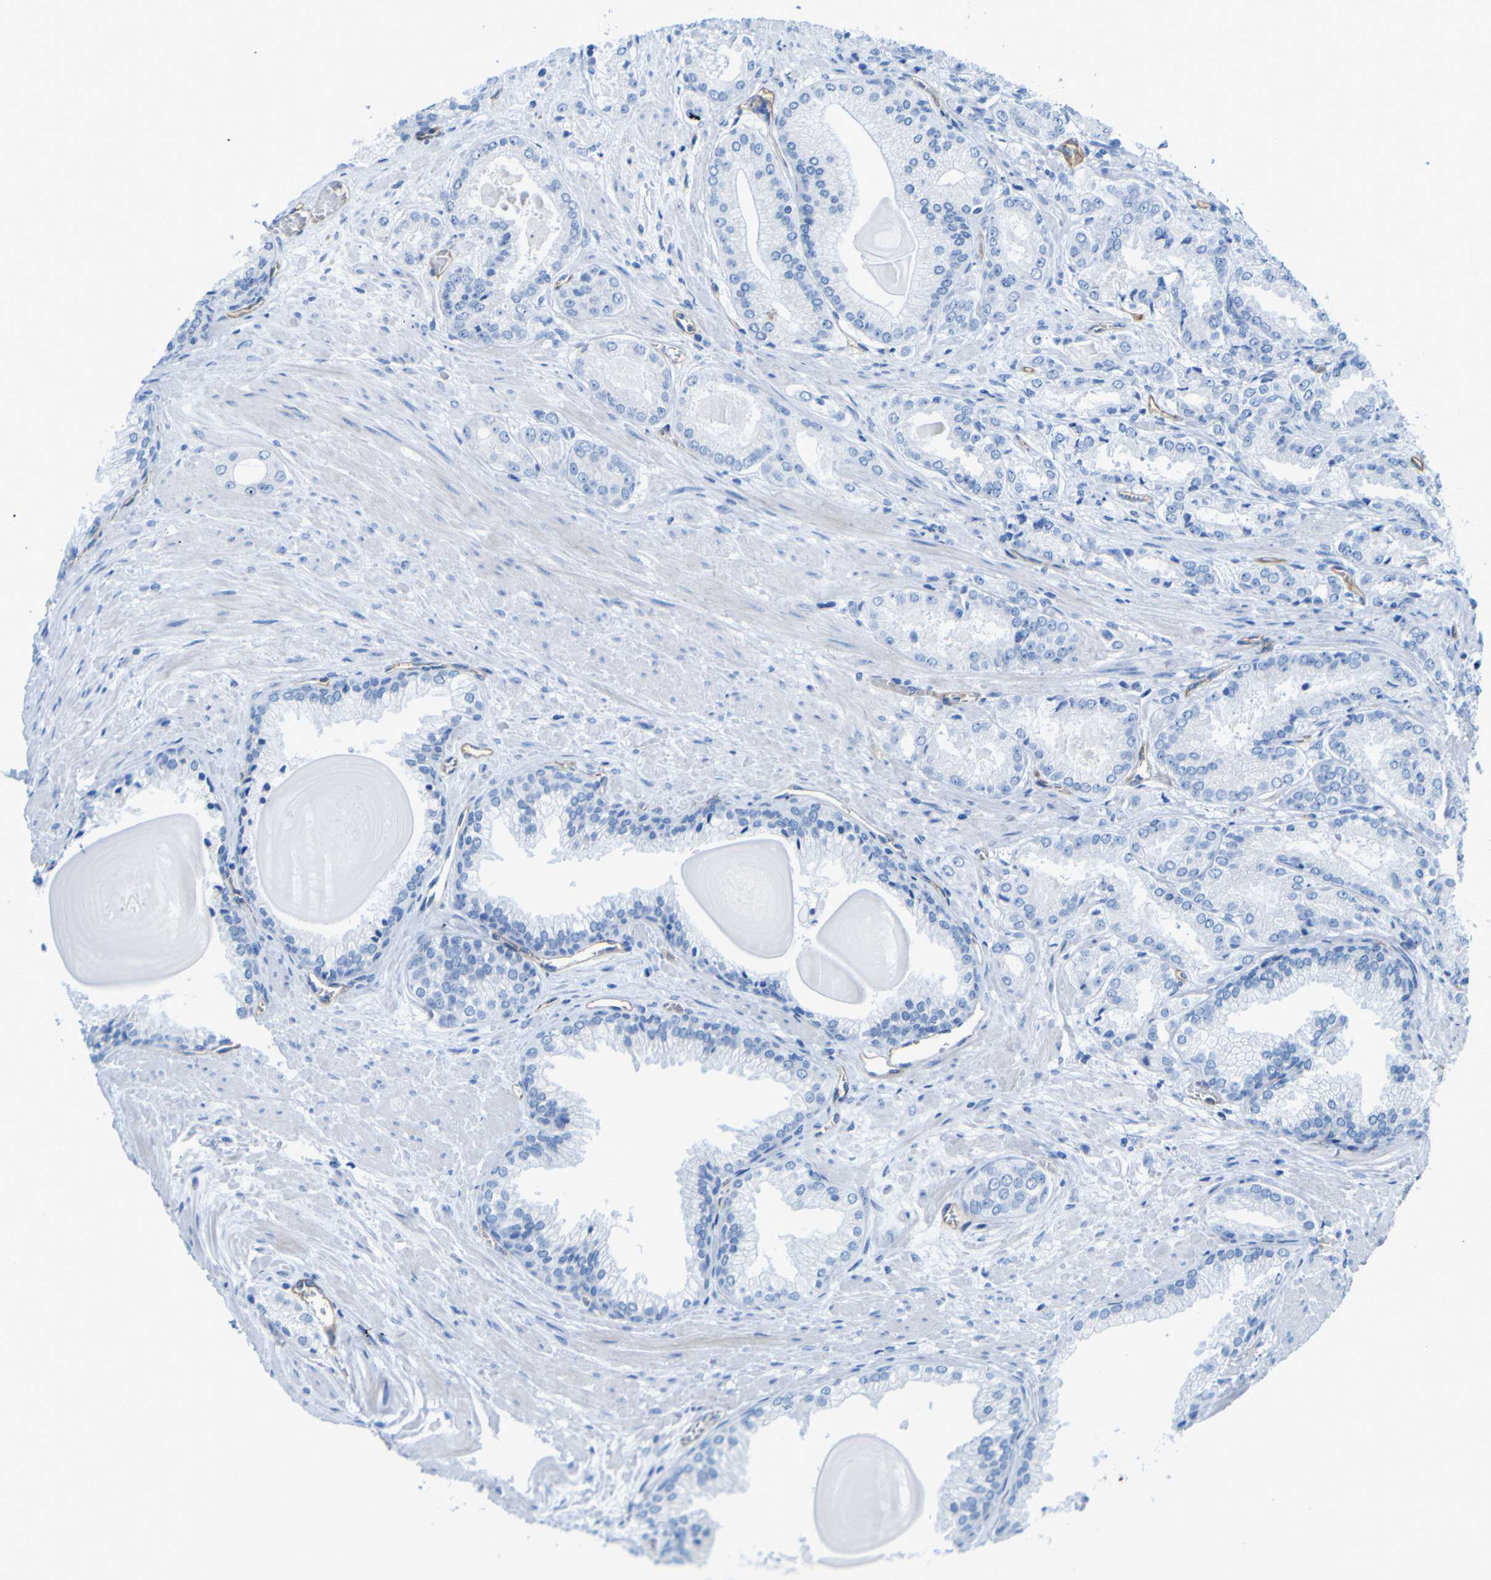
{"staining": {"intensity": "negative", "quantity": "none", "location": "none"}, "tissue": "prostate cancer", "cell_type": "Tumor cells", "image_type": "cancer", "snomed": [{"axis": "morphology", "description": "Adenocarcinoma, Low grade"}, {"axis": "topography", "description": "Prostate"}], "caption": "Immunohistochemistry (IHC) histopathology image of prostate cancer (adenocarcinoma (low-grade)) stained for a protein (brown), which shows no staining in tumor cells.", "gene": "CD93", "patient": {"sex": "male", "age": 59}}